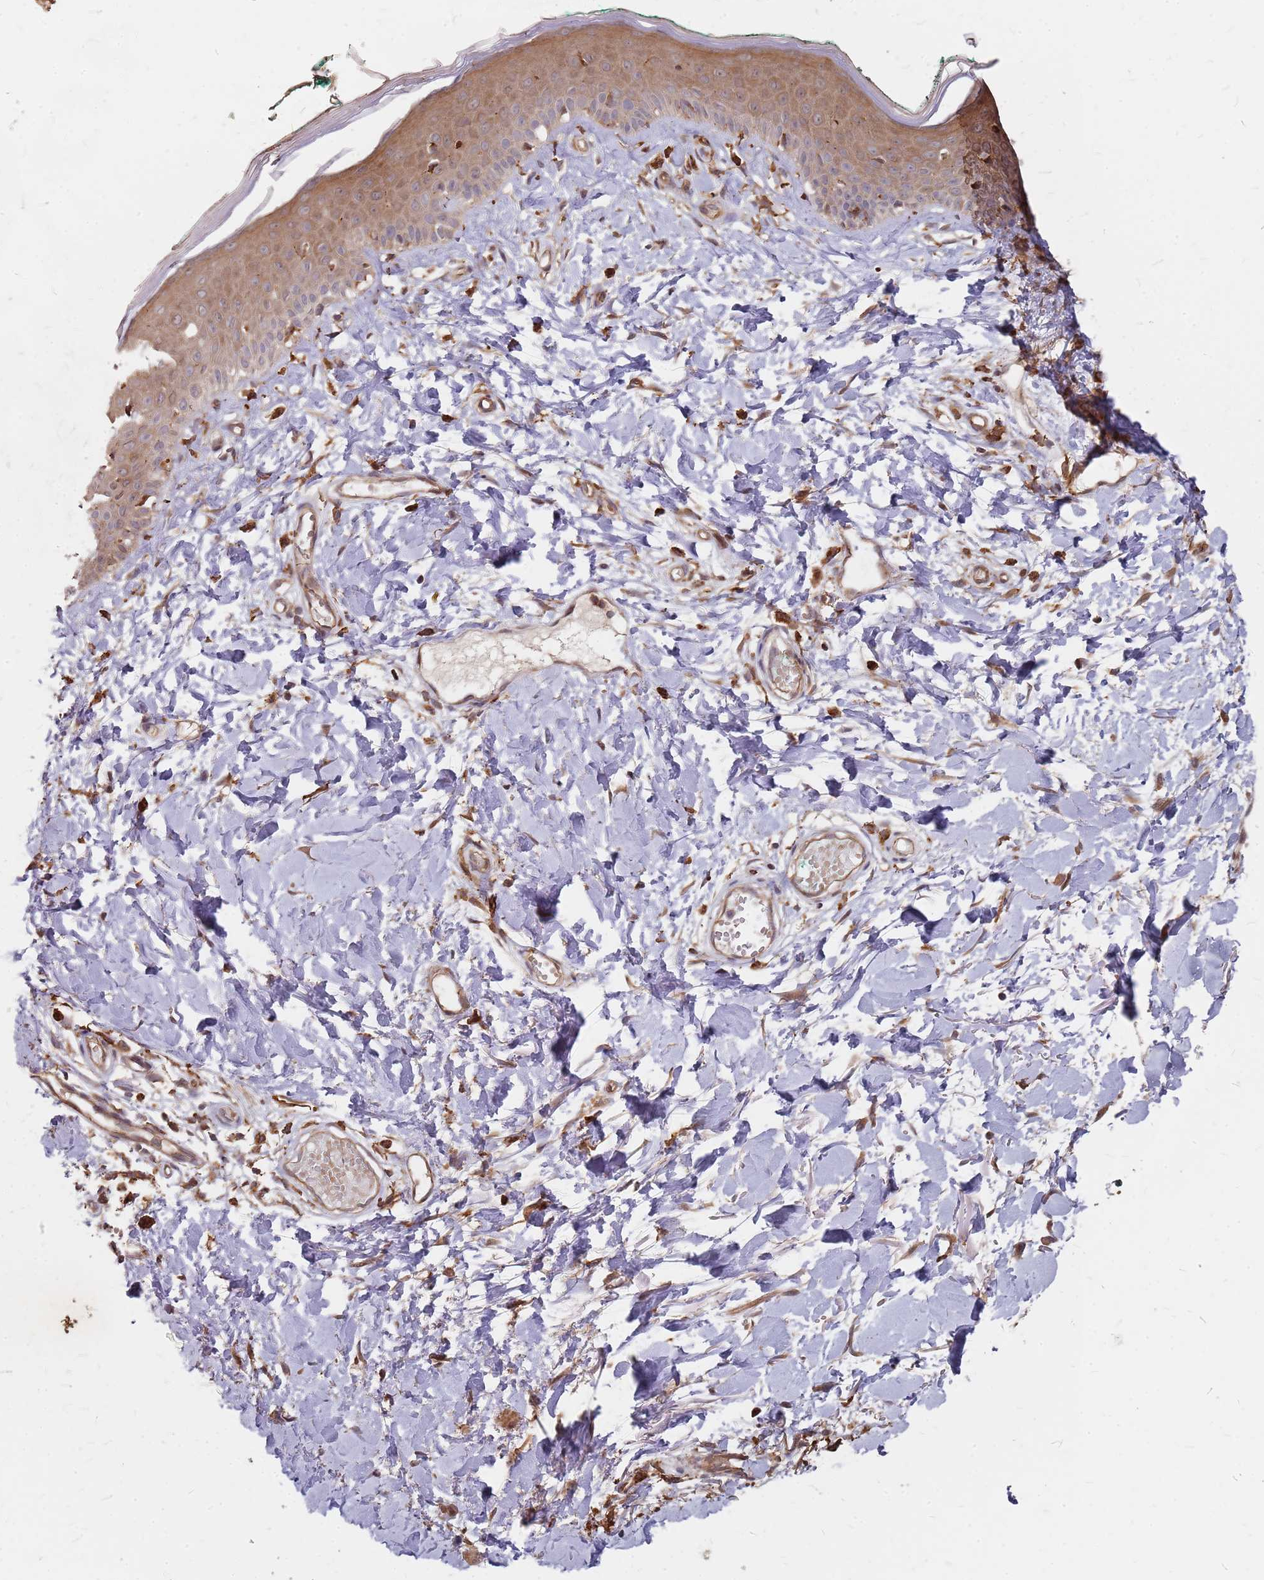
{"staining": {"intensity": "strong", "quantity": ">75%", "location": "cytoplasmic/membranous"}, "tissue": "skin", "cell_type": "Fibroblasts", "image_type": "normal", "snomed": [{"axis": "morphology", "description": "Normal tissue, NOS"}, {"axis": "morphology", "description": "Malignant melanoma, NOS"}, {"axis": "topography", "description": "Skin"}], "caption": "DAB (3,3'-diaminobenzidine) immunohistochemical staining of benign skin demonstrates strong cytoplasmic/membranous protein positivity in about >75% of fibroblasts.", "gene": "TRABD", "patient": {"sex": "male", "age": 62}}